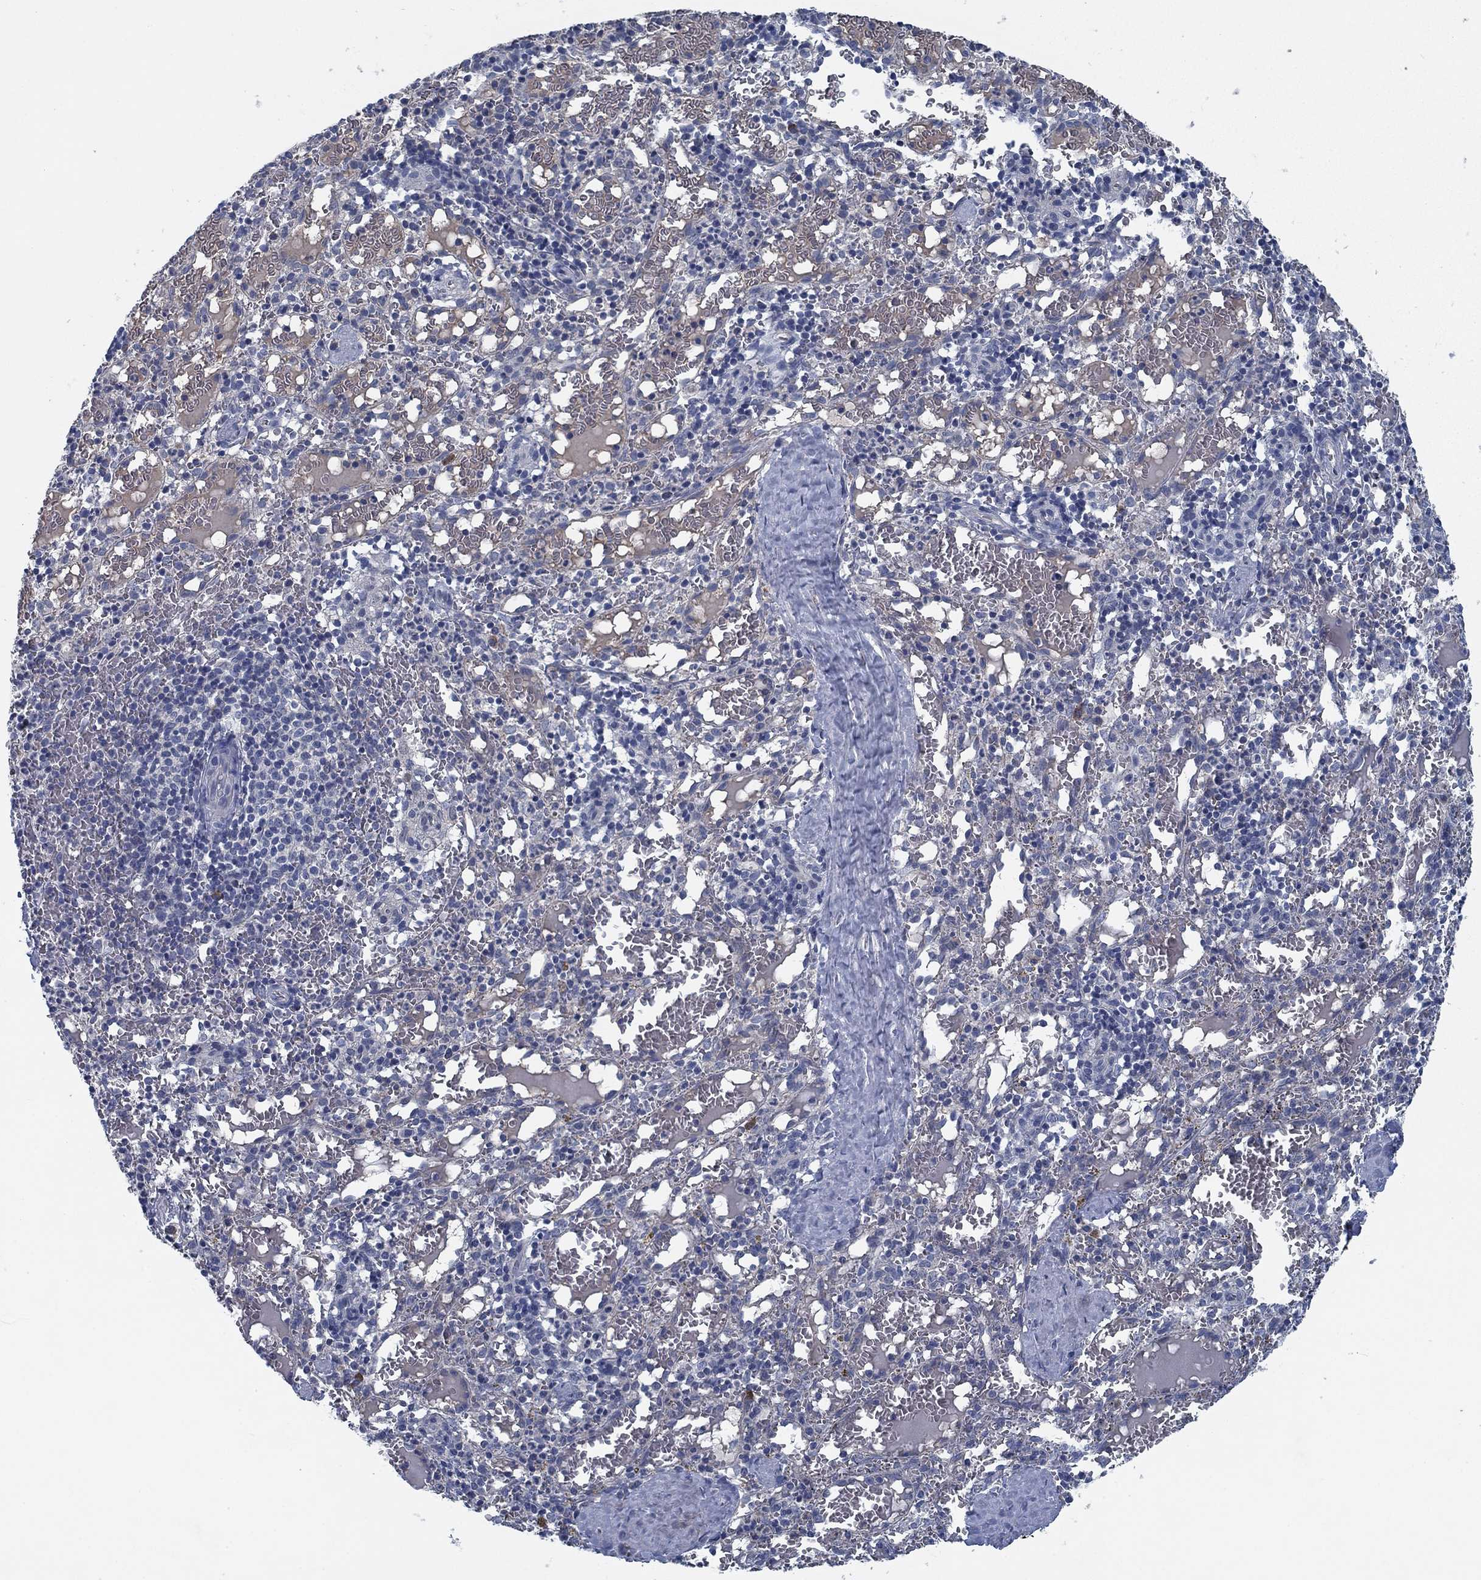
{"staining": {"intensity": "negative", "quantity": "none", "location": "none"}, "tissue": "spleen", "cell_type": "Cells in red pulp", "image_type": "normal", "snomed": [{"axis": "morphology", "description": "Normal tissue, NOS"}, {"axis": "topography", "description": "Spleen"}], "caption": "A photomicrograph of human spleen is negative for staining in cells in red pulp. The staining was performed using DAB to visualize the protein expression in brown, while the nuclei were stained in blue with hematoxylin (Magnification: 20x).", "gene": "PNMA8A", "patient": {"sex": "male", "age": 11}}